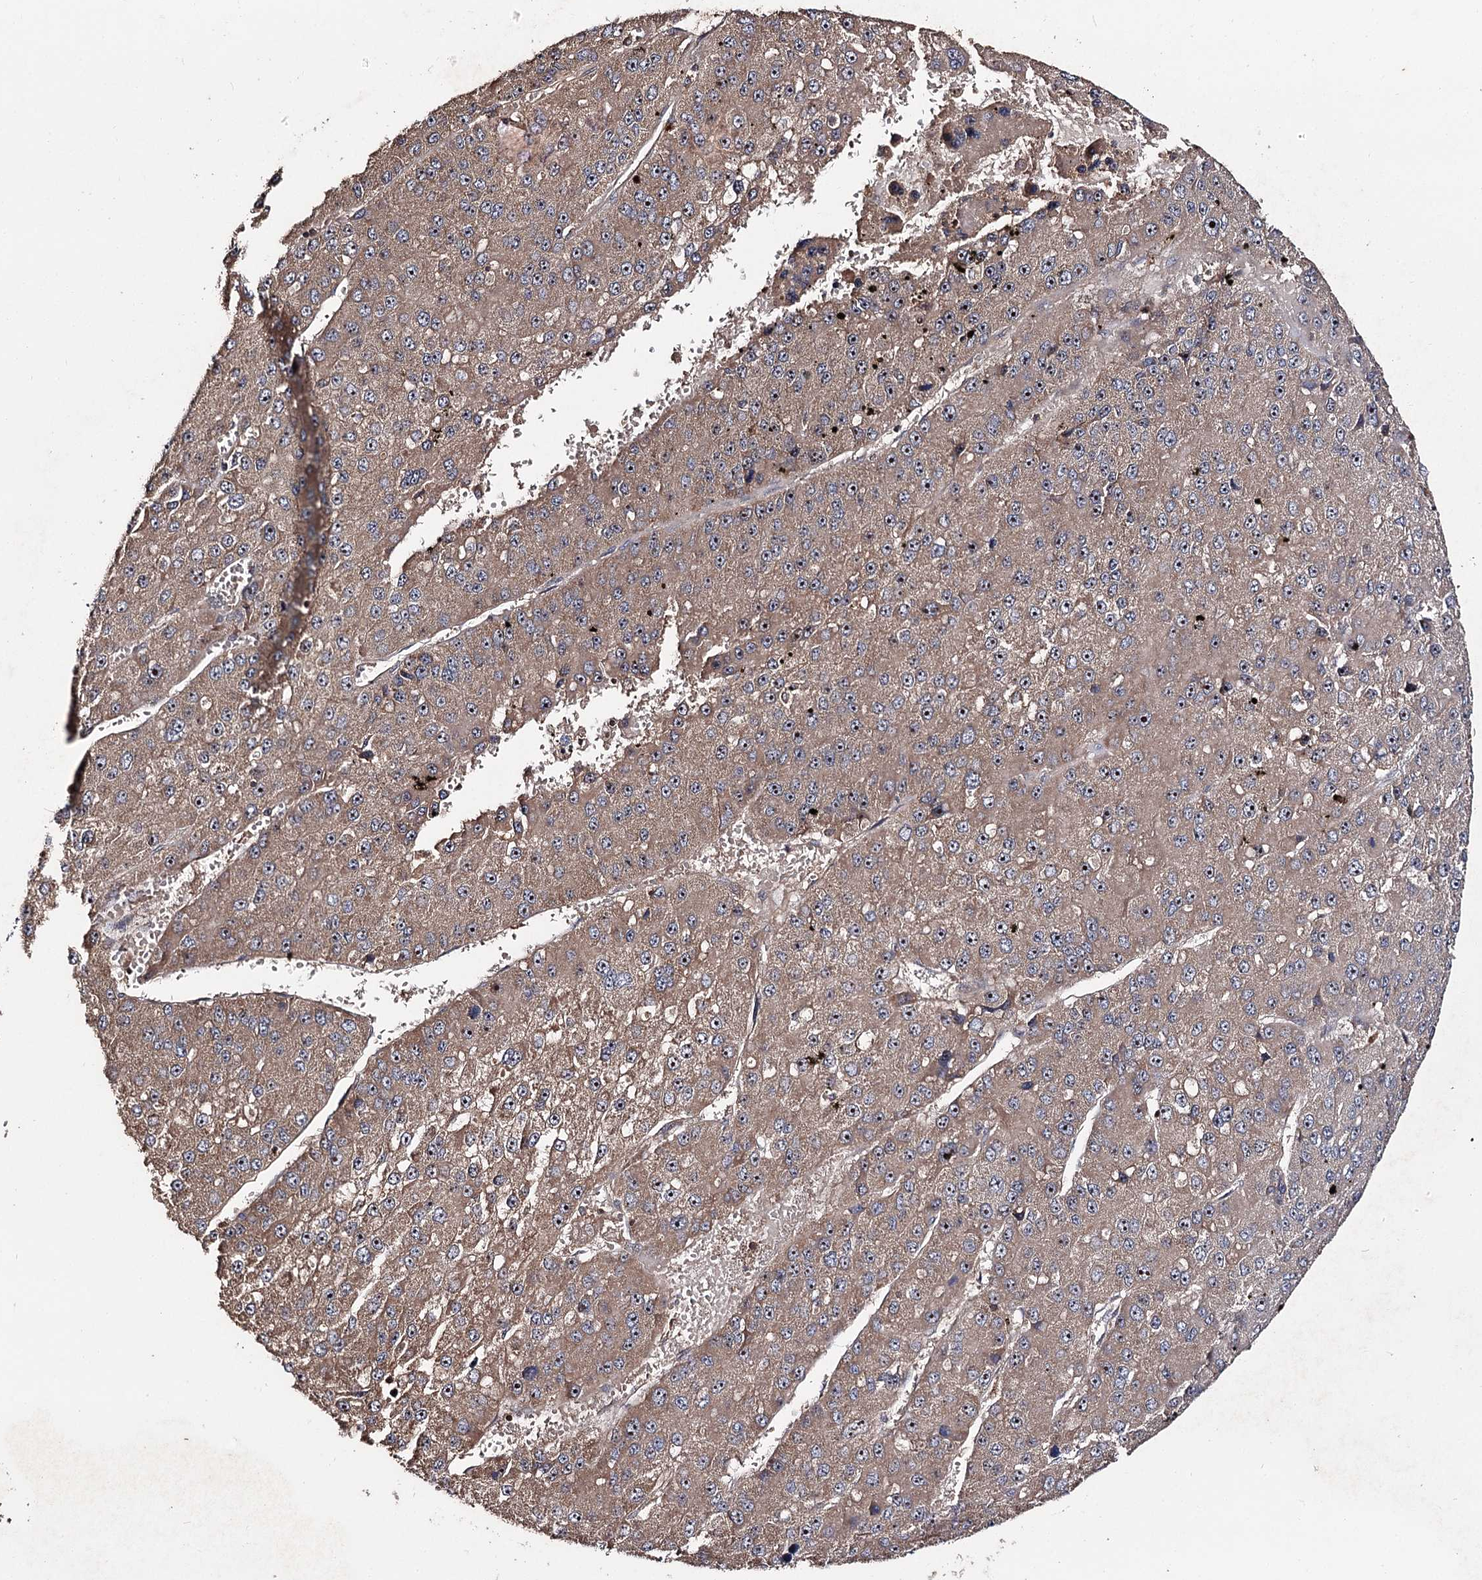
{"staining": {"intensity": "moderate", "quantity": ">75%", "location": "cytoplasmic/membranous"}, "tissue": "liver cancer", "cell_type": "Tumor cells", "image_type": "cancer", "snomed": [{"axis": "morphology", "description": "Carcinoma, Hepatocellular, NOS"}, {"axis": "topography", "description": "Liver"}], "caption": "Immunohistochemistry of liver cancer (hepatocellular carcinoma) reveals medium levels of moderate cytoplasmic/membranous positivity in approximately >75% of tumor cells. (DAB (3,3'-diaminobenzidine) = brown stain, brightfield microscopy at high magnification).", "gene": "FAM53B", "patient": {"sex": "female", "age": 73}}